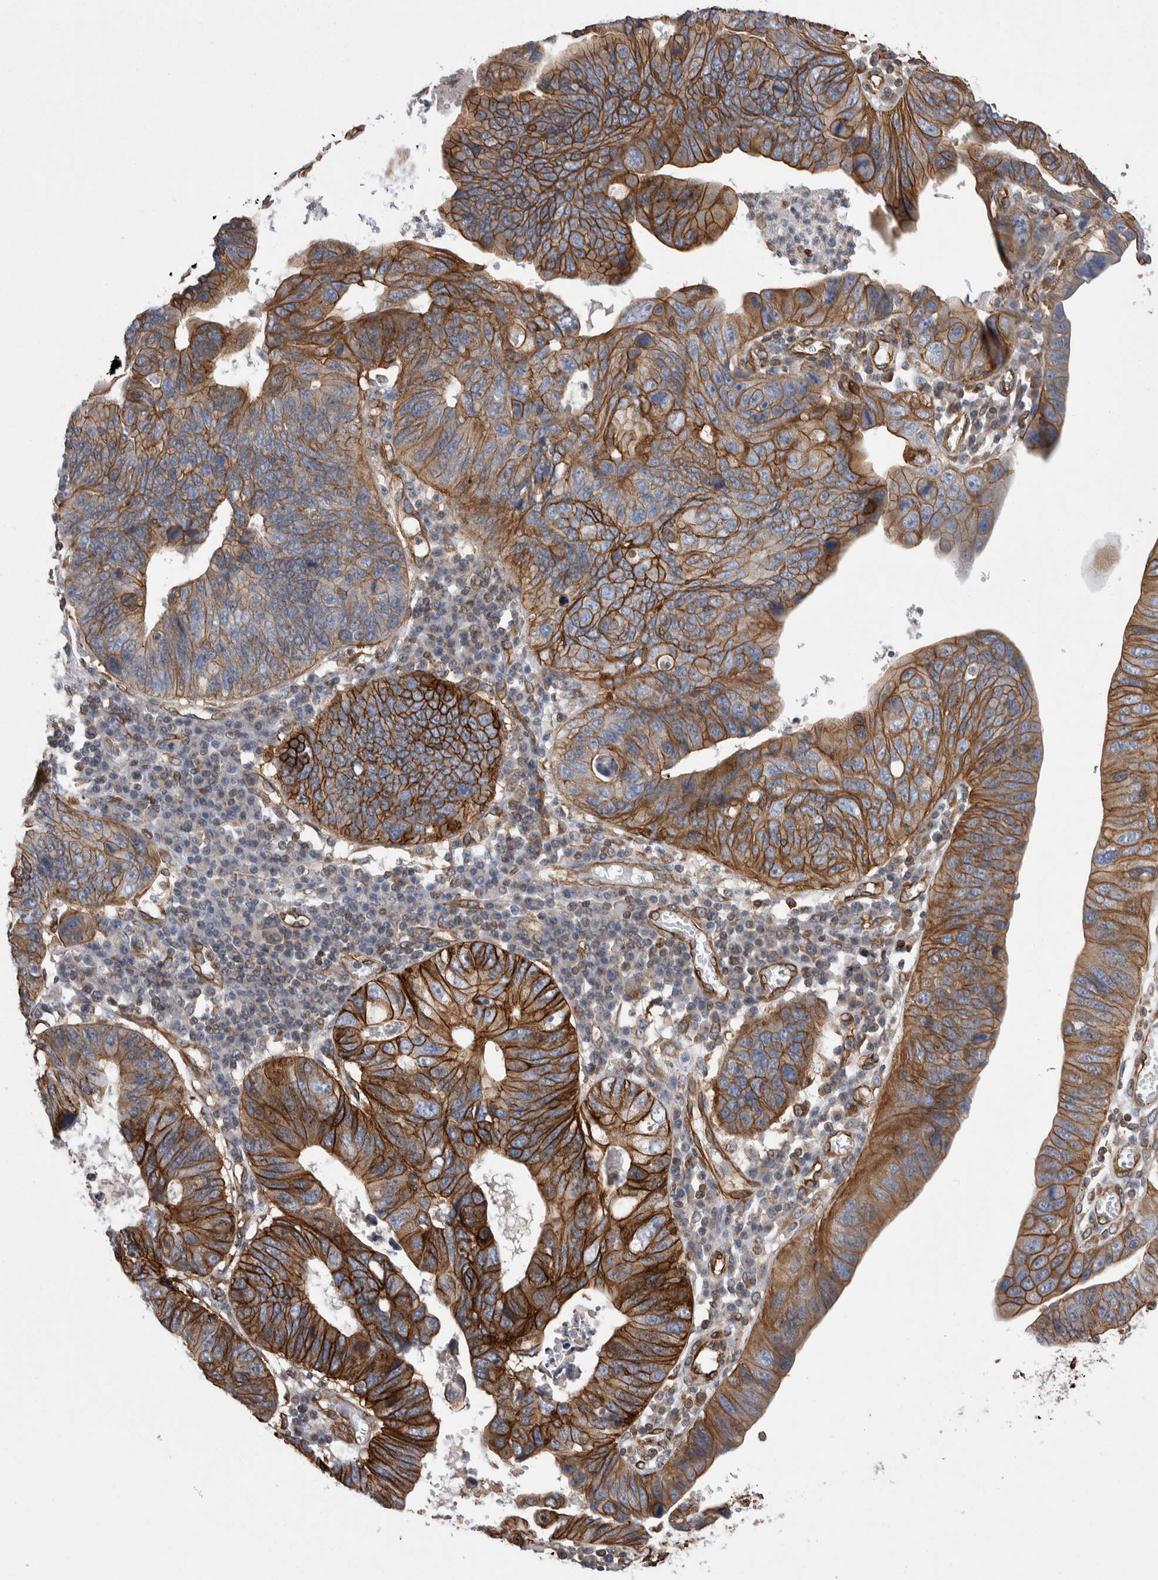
{"staining": {"intensity": "strong", "quantity": ">75%", "location": "cytoplasmic/membranous"}, "tissue": "stomach cancer", "cell_type": "Tumor cells", "image_type": "cancer", "snomed": [{"axis": "morphology", "description": "Adenocarcinoma, NOS"}, {"axis": "topography", "description": "Stomach"}], "caption": "Stomach cancer (adenocarcinoma) stained for a protein (brown) demonstrates strong cytoplasmic/membranous positive expression in approximately >75% of tumor cells.", "gene": "KIF12", "patient": {"sex": "male", "age": 59}}